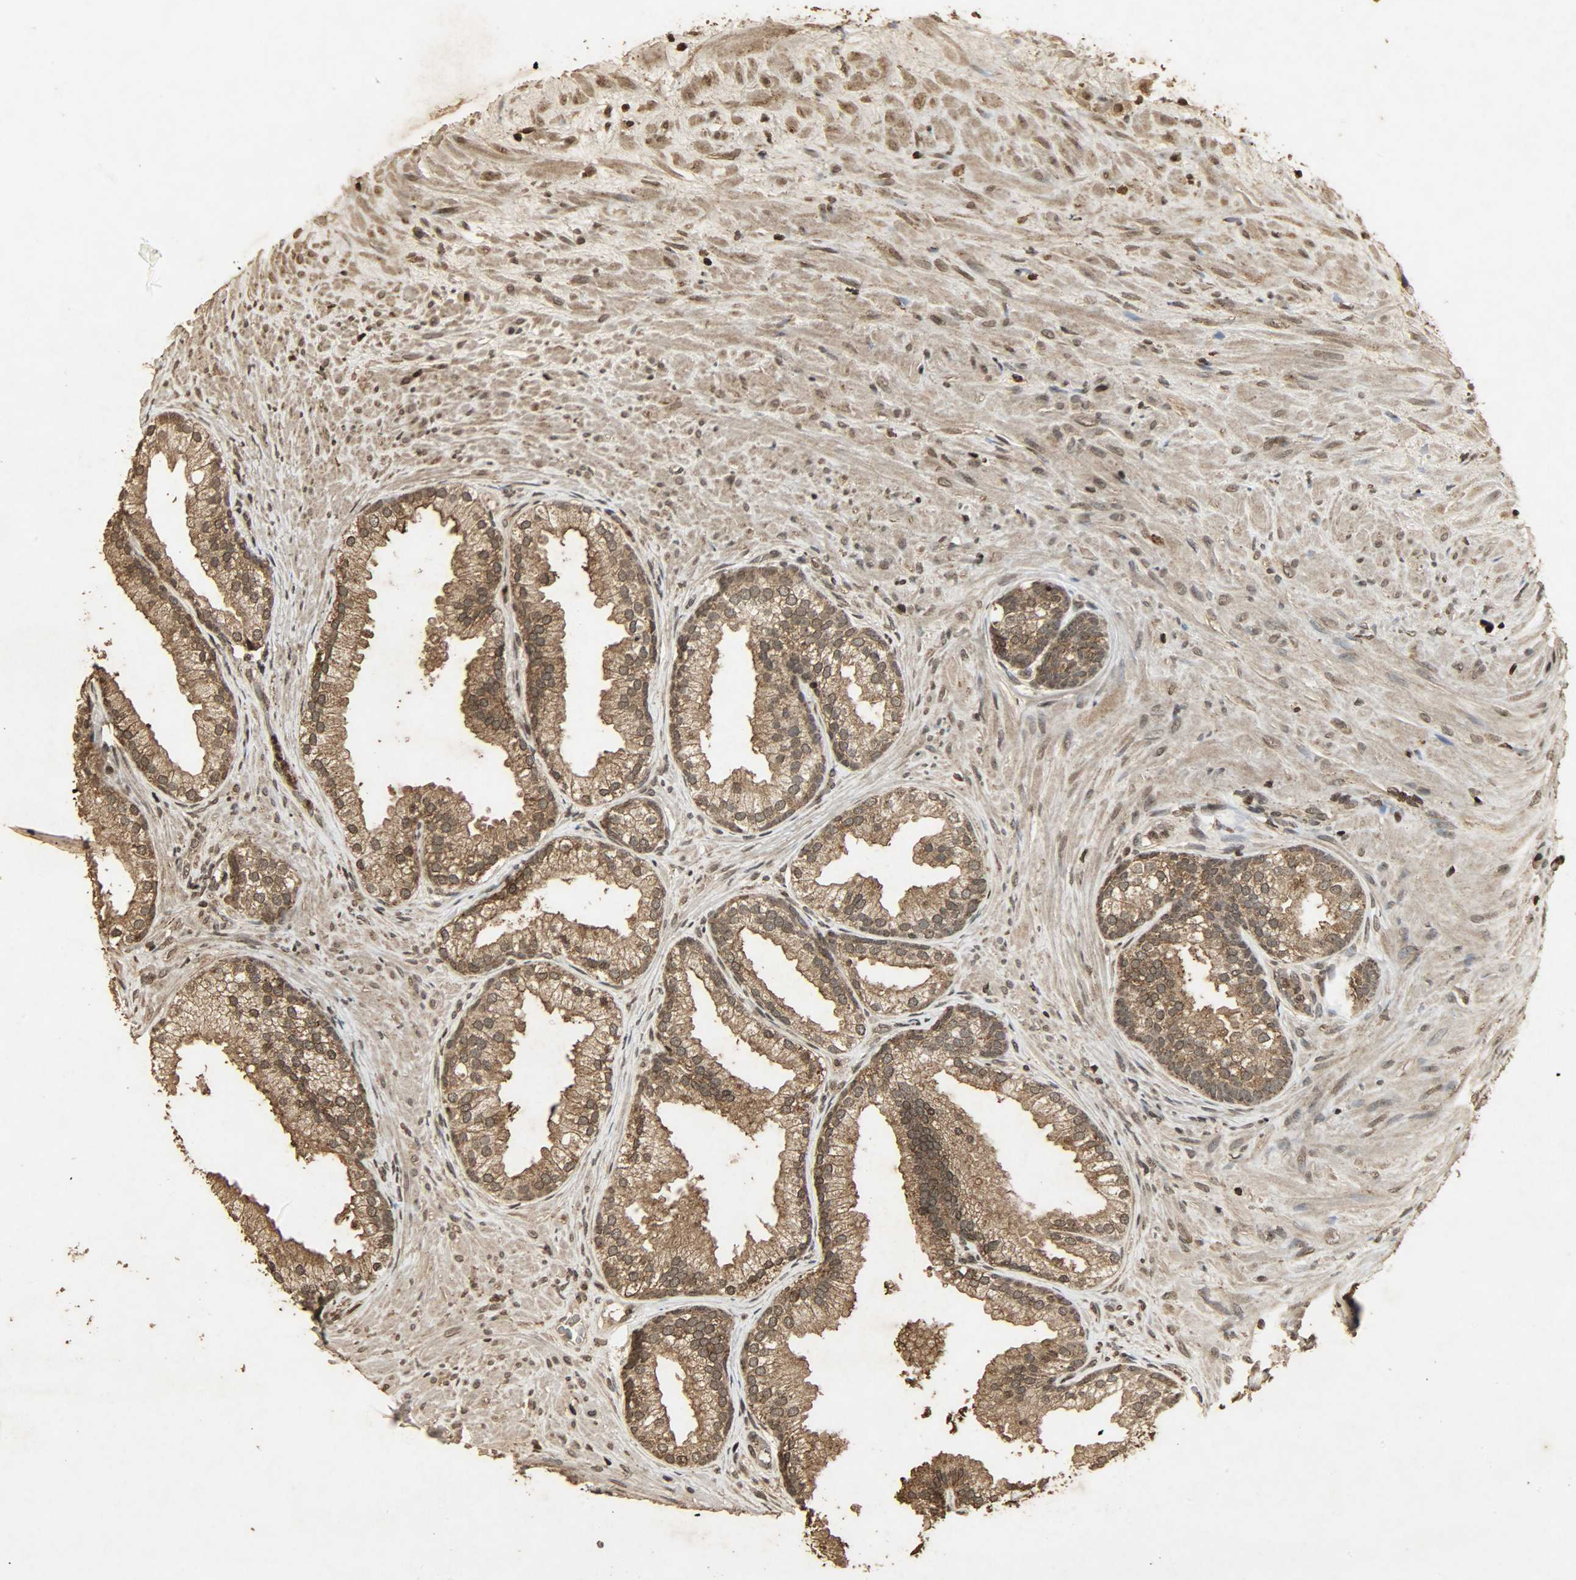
{"staining": {"intensity": "moderate", "quantity": ">75%", "location": "cytoplasmic/membranous,nuclear"}, "tissue": "prostate", "cell_type": "Glandular cells", "image_type": "normal", "snomed": [{"axis": "morphology", "description": "Normal tissue, NOS"}, {"axis": "topography", "description": "Prostate"}], "caption": "A histopathology image of human prostate stained for a protein displays moderate cytoplasmic/membranous,nuclear brown staining in glandular cells.", "gene": "PPP3R1", "patient": {"sex": "male", "age": 76}}